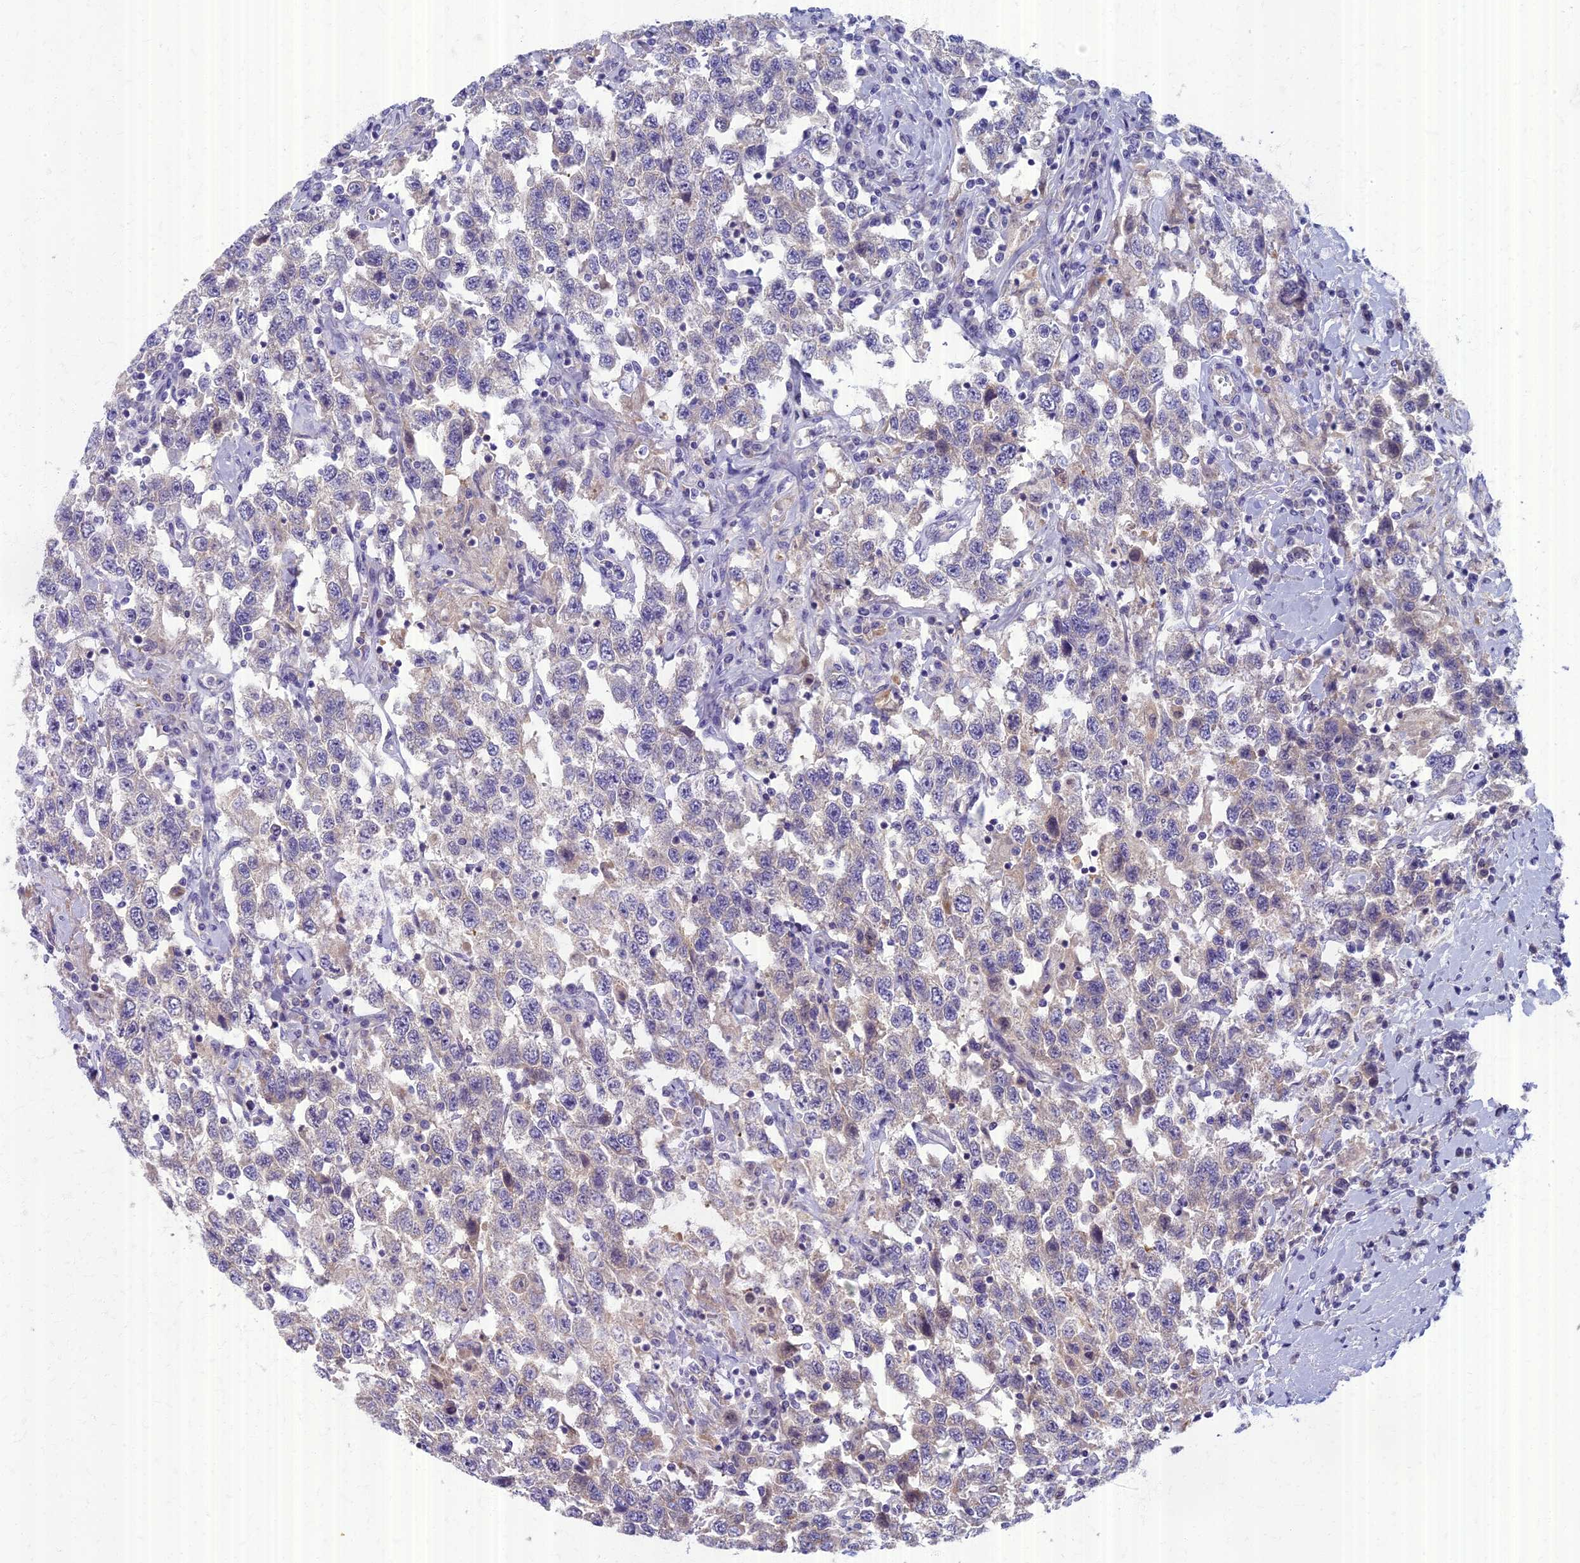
{"staining": {"intensity": "weak", "quantity": "<25%", "location": "cytoplasmic/membranous"}, "tissue": "testis cancer", "cell_type": "Tumor cells", "image_type": "cancer", "snomed": [{"axis": "morphology", "description": "Seminoma, NOS"}, {"axis": "topography", "description": "Testis"}], "caption": "Protein analysis of seminoma (testis) shows no significant expression in tumor cells. (Stains: DAB immunohistochemistry (IHC) with hematoxylin counter stain, Microscopy: brightfield microscopy at high magnification).", "gene": "AP4E1", "patient": {"sex": "male", "age": 41}}